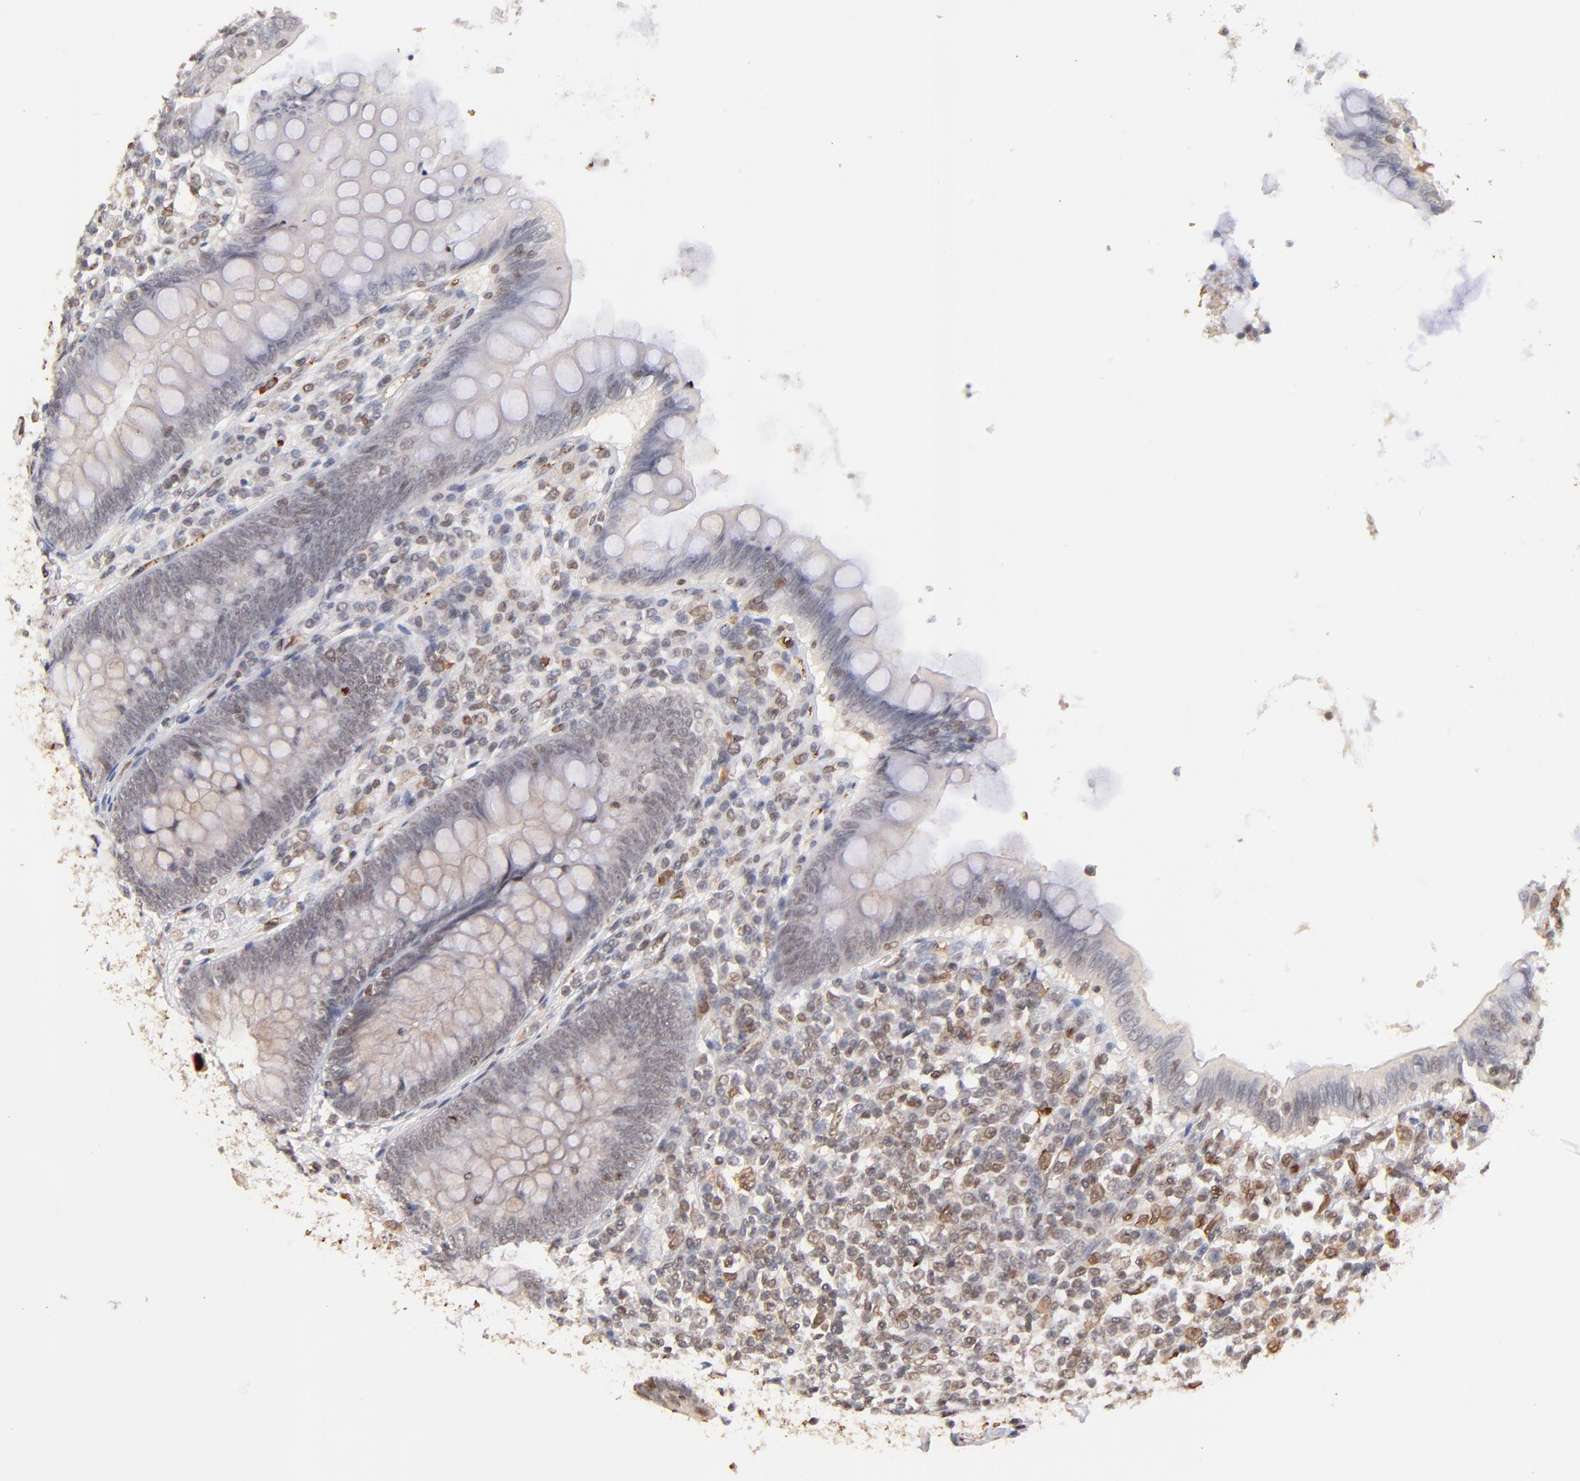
{"staining": {"intensity": "weak", "quantity": "<25%", "location": "nuclear"}, "tissue": "appendix", "cell_type": "Glandular cells", "image_type": "normal", "snomed": [{"axis": "morphology", "description": "Normal tissue, NOS"}, {"axis": "topography", "description": "Appendix"}], "caption": "A photomicrograph of appendix stained for a protein displays no brown staining in glandular cells.", "gene": "ZFP92", "patient": {"sex": "female", "age": 66}}